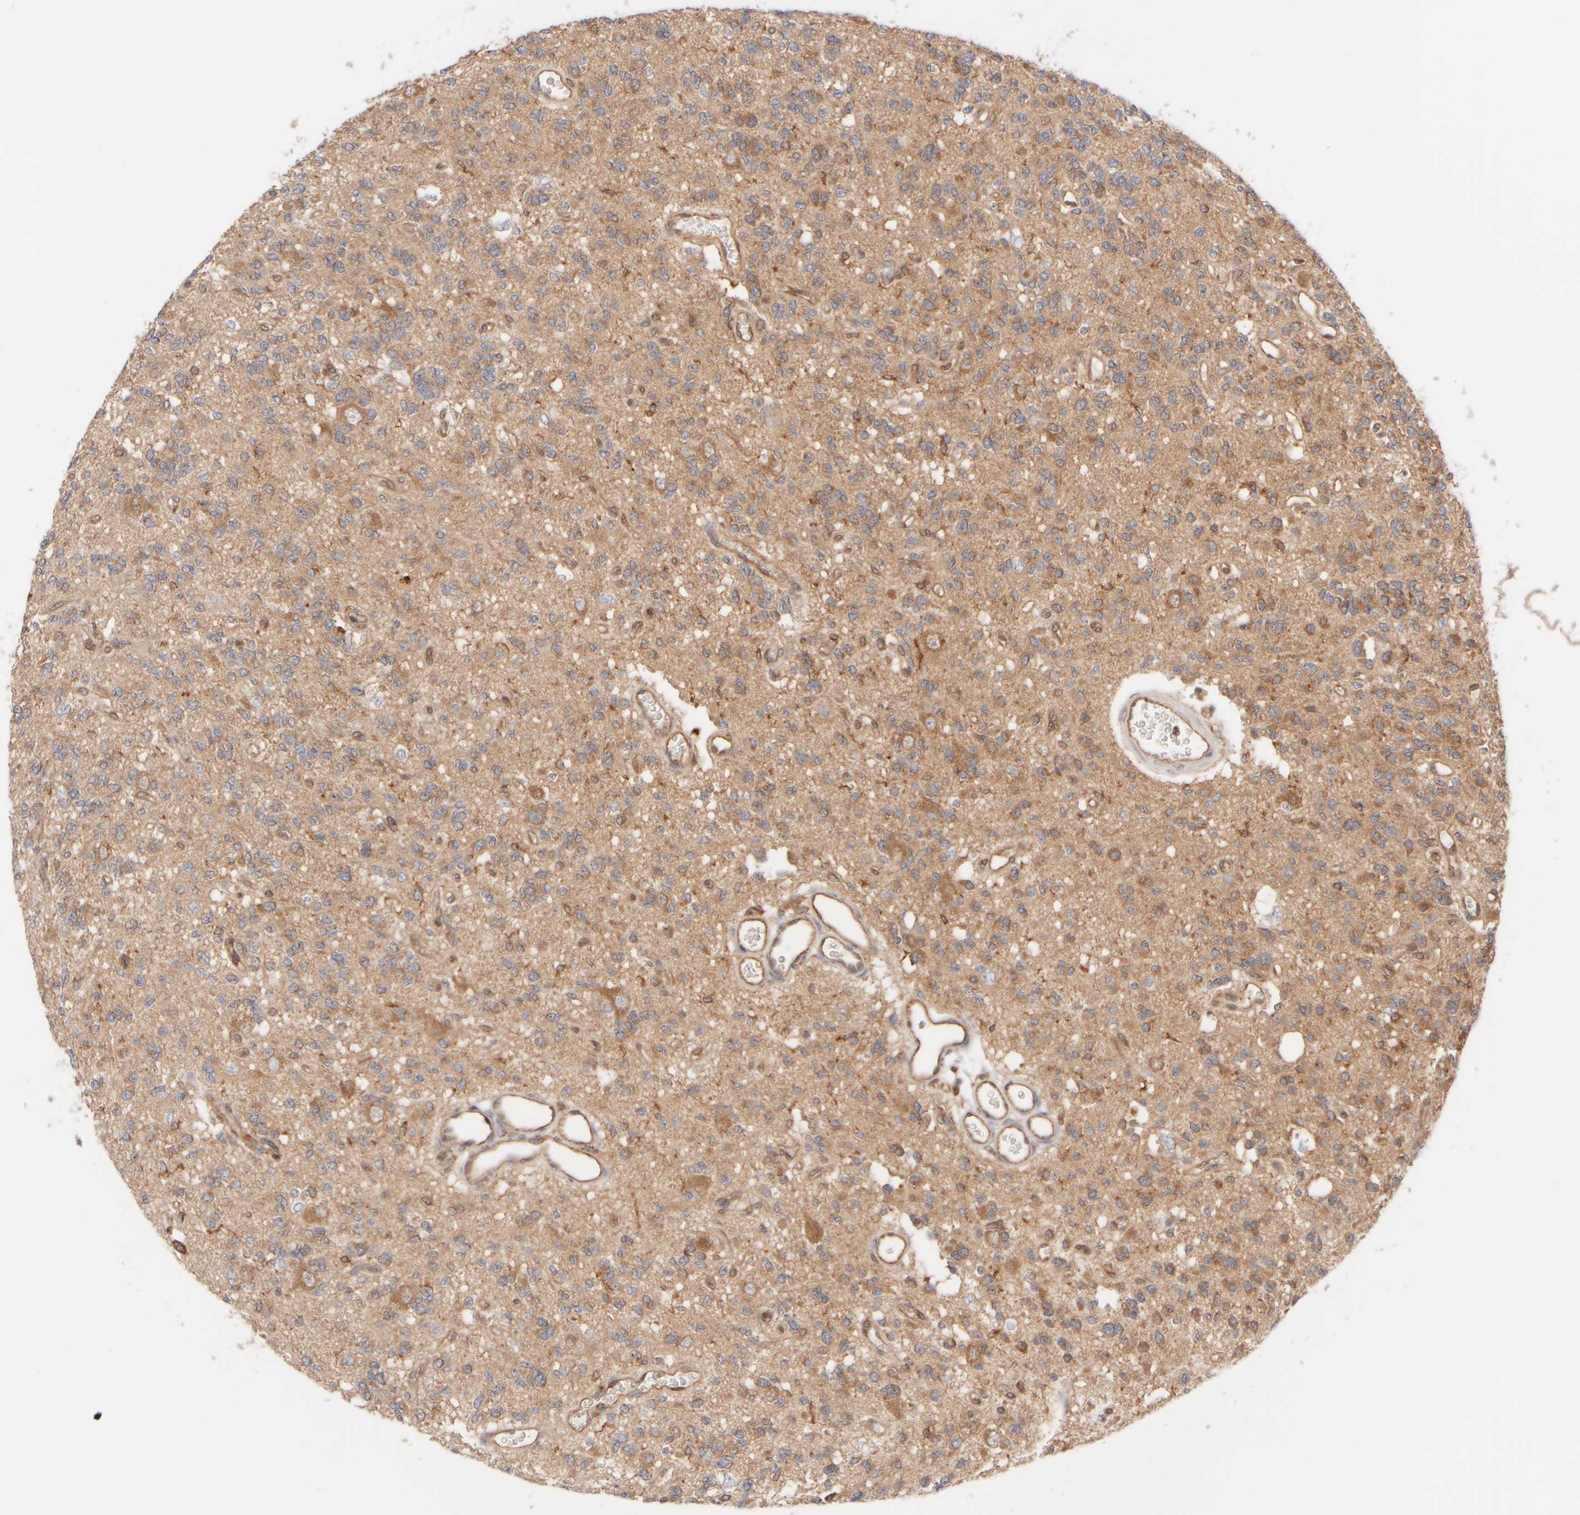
{"staining": {"intensity": "moderate", "quantity": "<25%", "location": "cytoplasmic/membranous"}, "tissue": "glioma", "cell_type": "Tumor cells", "image_type": "cancer", "snomed": [{"axis": "morphology", "description": "Glioma, malignant, Low grade"}, {"axis": "topography", "description": "Brain"}], "caption": "A photomicrograph of human malignant low-grade glioma stained for a protein exhibits moderate cytoplasmic/membranous brown staining in tumor cells.", "gene": "RABEP1", "patient": {"sex": "male", "age": 38}}